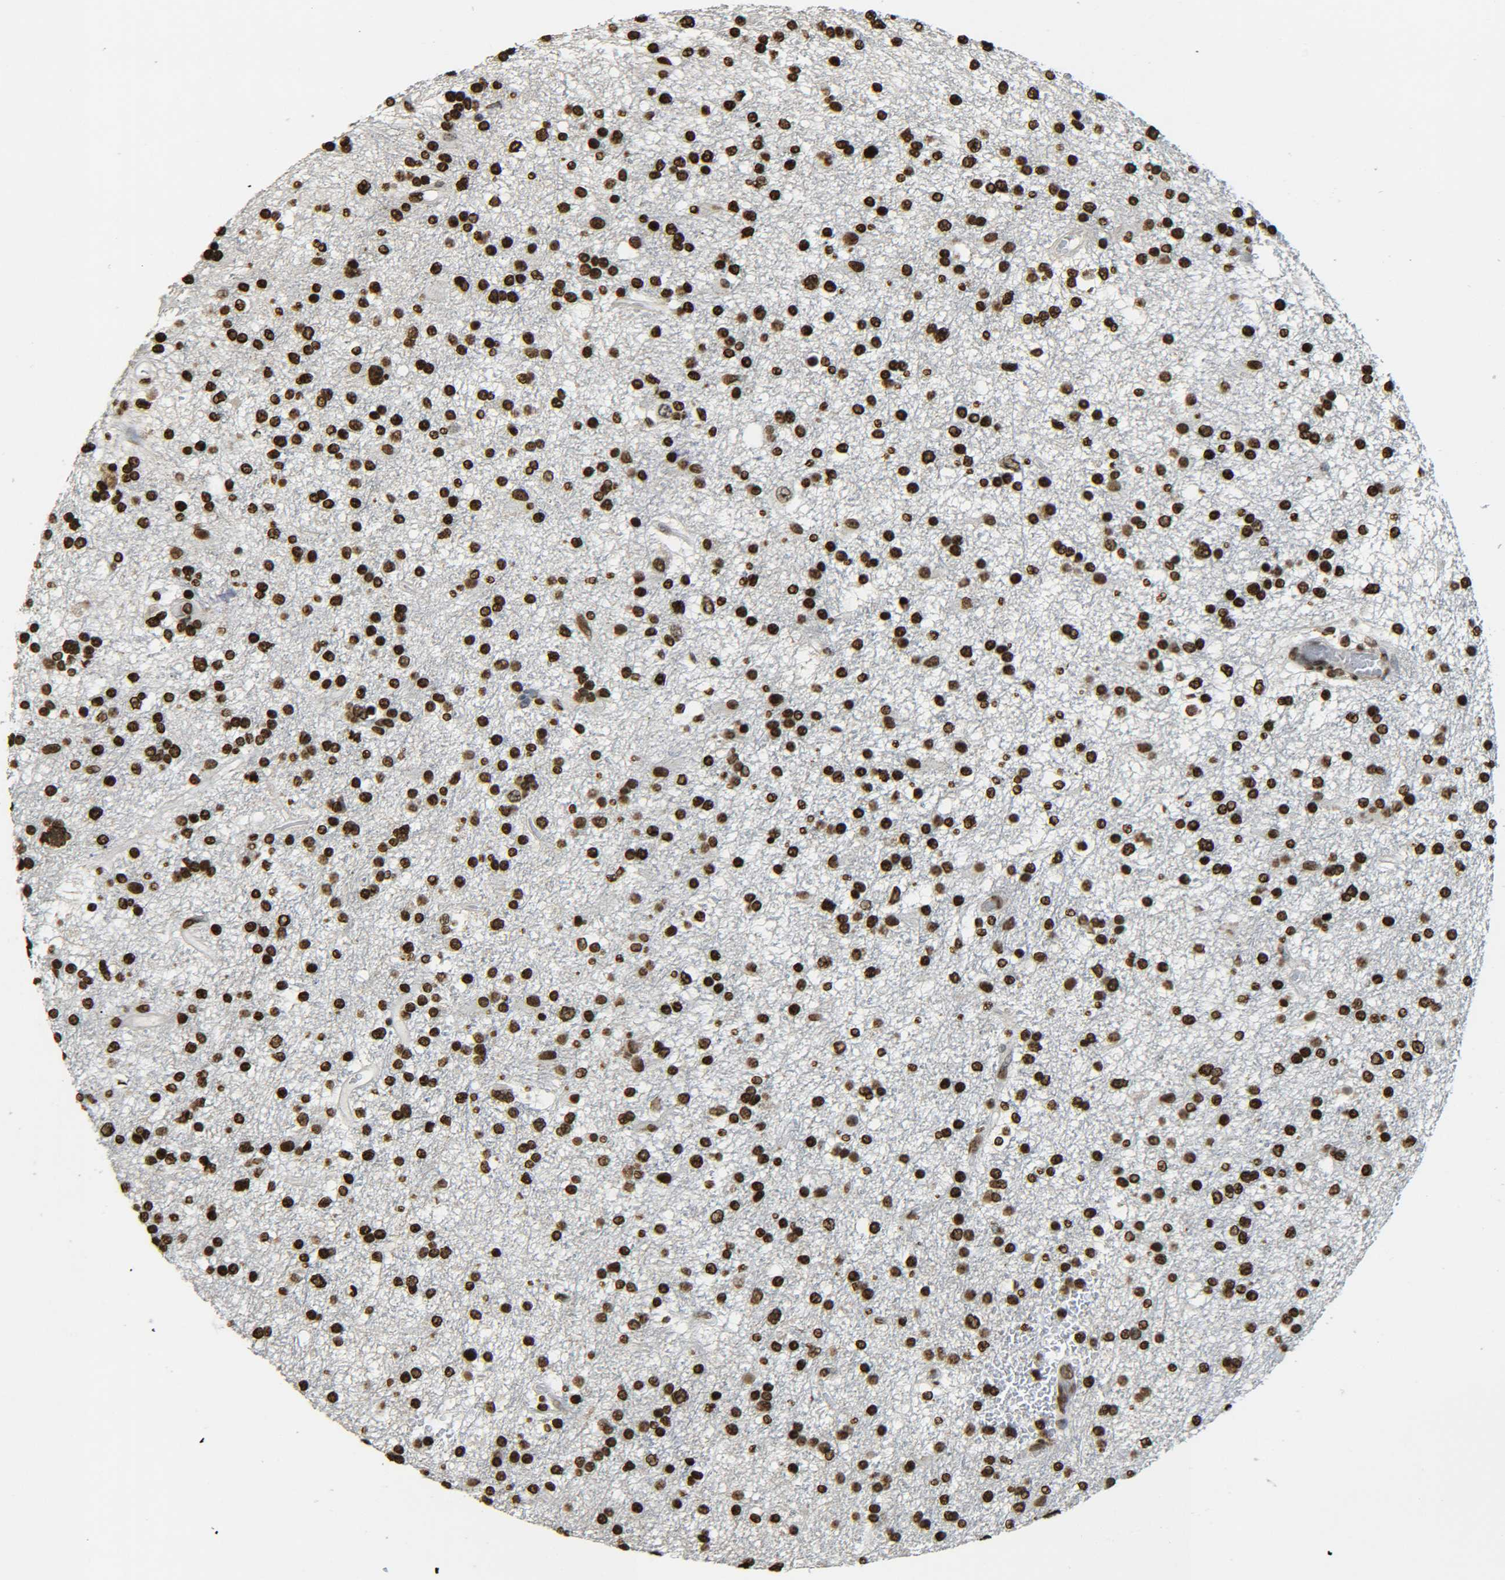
{"staining": {"intensity": "strong", "quantity": ">75%", "location": "nuclear"}, "tissue": "glioma", "cell_type": "Tumor cells", "image_type": "cancer", "snomed": [{"axis": "morphology", "description": "Glioma, malignant, High grade"}, {"axis": "topography", "description": "Brain"}], "caption": "Protein analysis of glioma tissue shows strong nuclear positivity in approximately >75% of tumor cells.", "gene": "H4C16", "patient": {"sex": "male", "age": 33}}